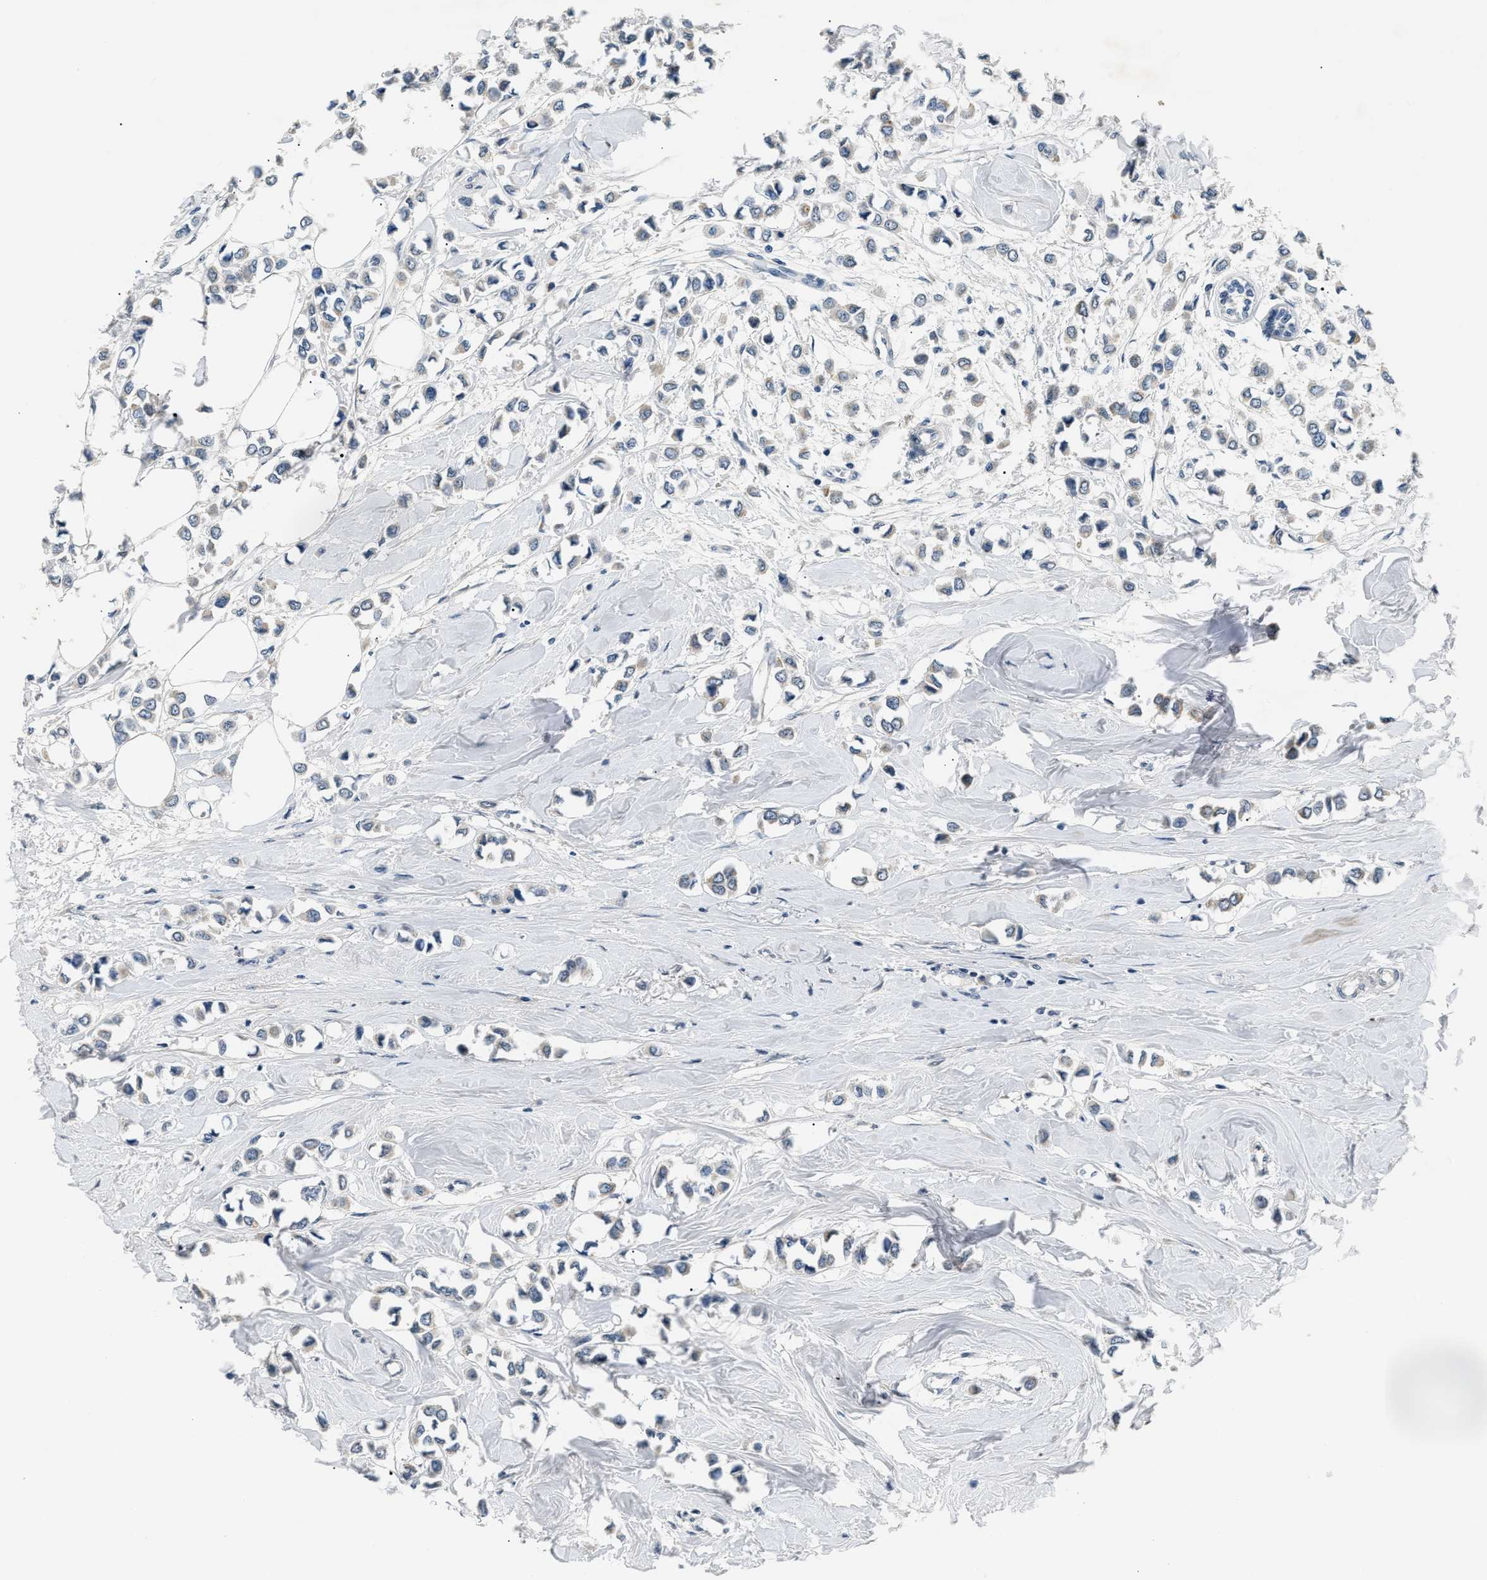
{"staining": {"intensity": "negative", "quantity": "none", "location": "none"}, "tissue": "breast cancer", "cell_type": "Tumor cells", "image_type": "cancer", "snomed": [{"axis": "morphology", "description": "Lobular carcinoma"}, {"axis": "topography", "description": "Breast"}], "caption": "Immunohistochemistry image of breast cancer (lobular carcinoma) stained for a protein (brown), which exhibits no staining in tumor cells.", "gene": "INHA", "patient": {"sex": "female", "age": 51}}